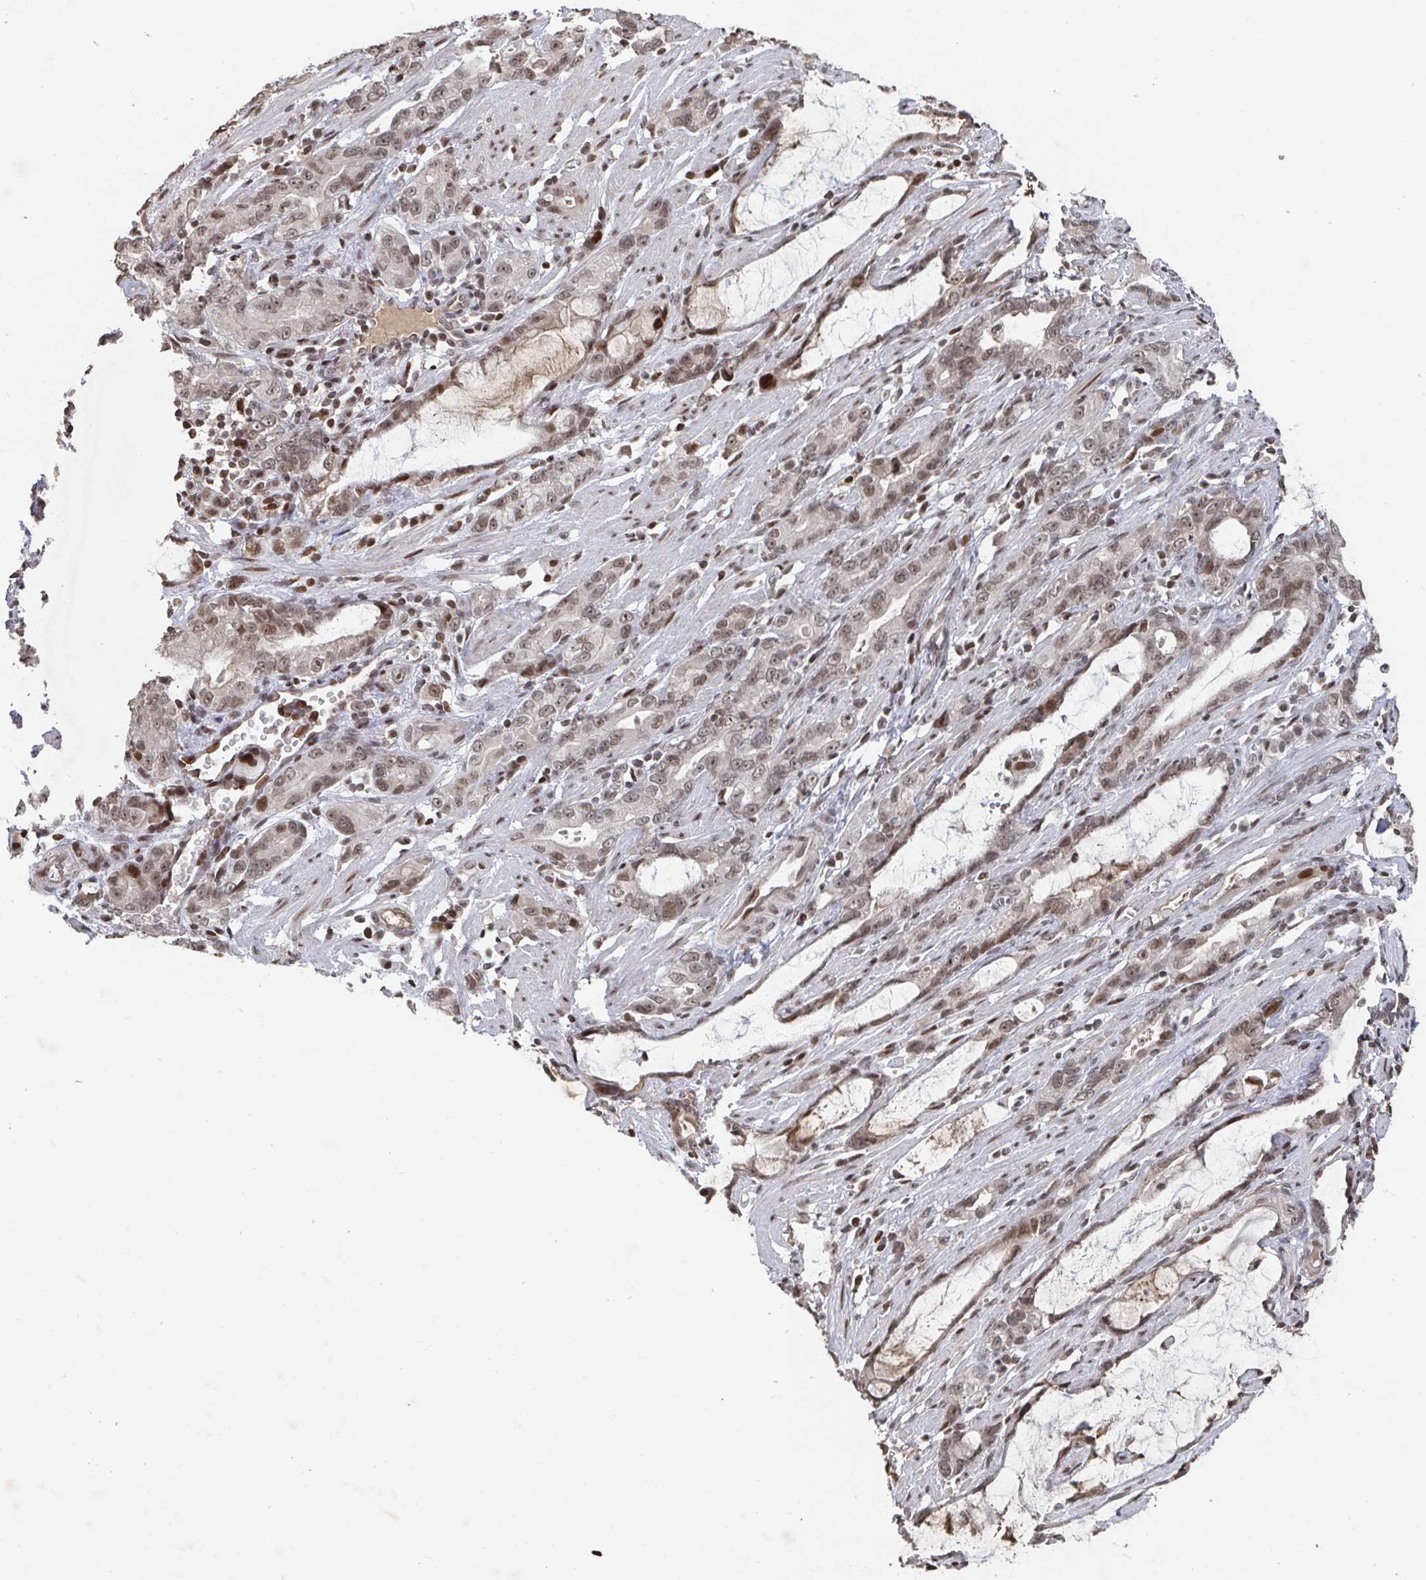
{"staining": {"intensity": "moderate", "quantity": ">75%", "location": "nuclear"}, "tissue": "stomach cancer", "cell_type": "Tumor cells", "image_type": "cancer", "snomed": [{"axis": "morphology", "description": "Adenocarcinoma, NOS"}, {"axis": "topography", "description": "Stomach"}], "caption": "Protein analysis of stomach cancer (adenocarcinoma) tissue shows moderate nuclear staining in about >75% of tumor cells. The staining was performed using DAB to visualize the protein expression in brown, while the nuclei were stained in blue with hematoxylin (Magnification: 20x).", "gene": "ZDHHC12", "patient": {"sex": "male", "age": 55}}